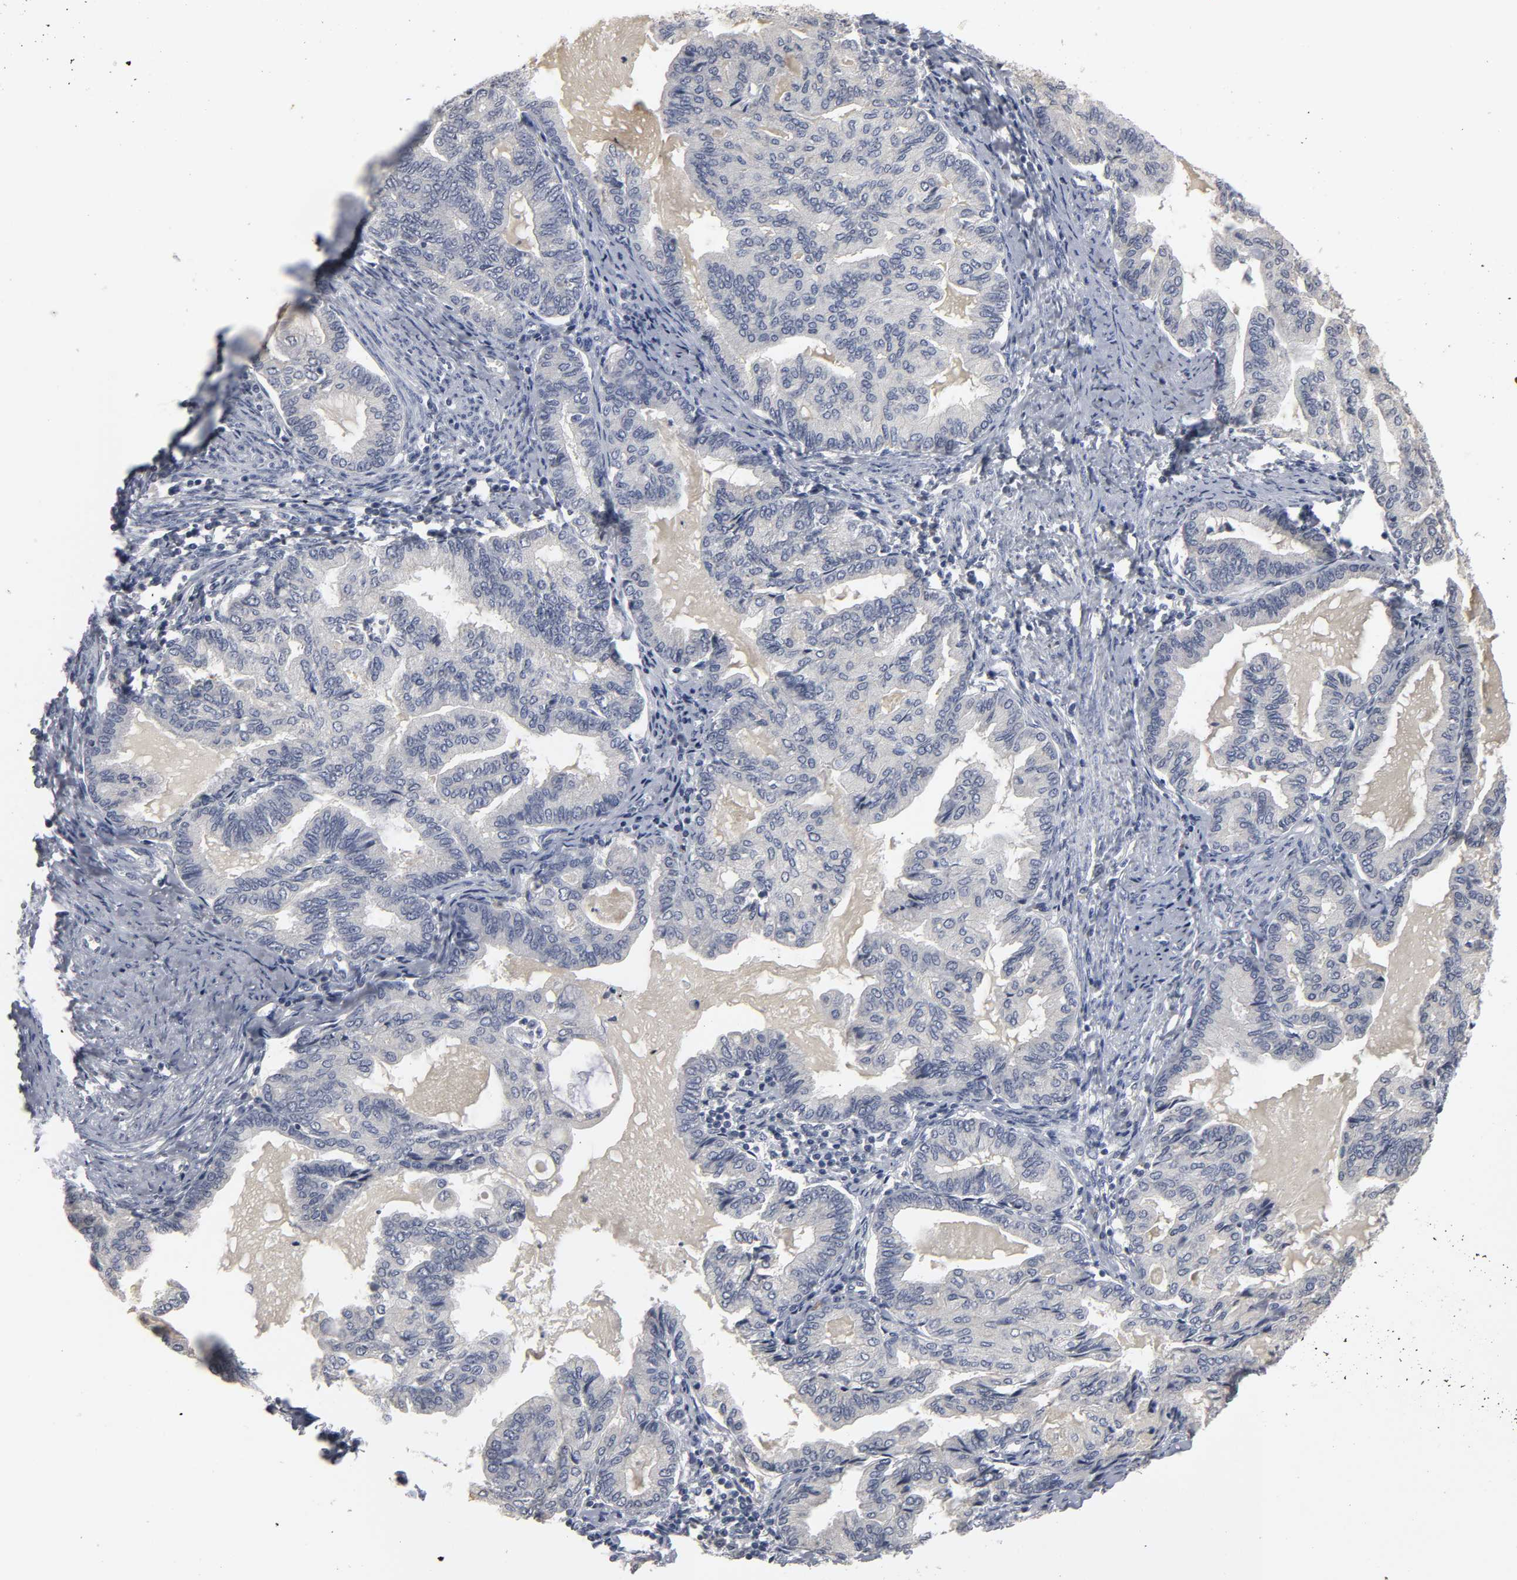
{"staining": {"intensity": "negative", "quantity": "none", "location": "none"}, "tissue": "endometrial cancer", "cell_type": "Tumor cells", "image_type": "cancer", "snomed": [{"axis": "morphology", "description": "Adenocarcinoma, NOS"}, {"axis": "topography", "description": "Endometrium"}], "caption": "An immunohistochemistry image of endometrial cancer (adenocarcinoma) is shown. There is no staining in tumor cells of endometrial cancer (adenocarcinoma).", "gene": "TCAP", "patient": {"sex": "female", "age": 86}}